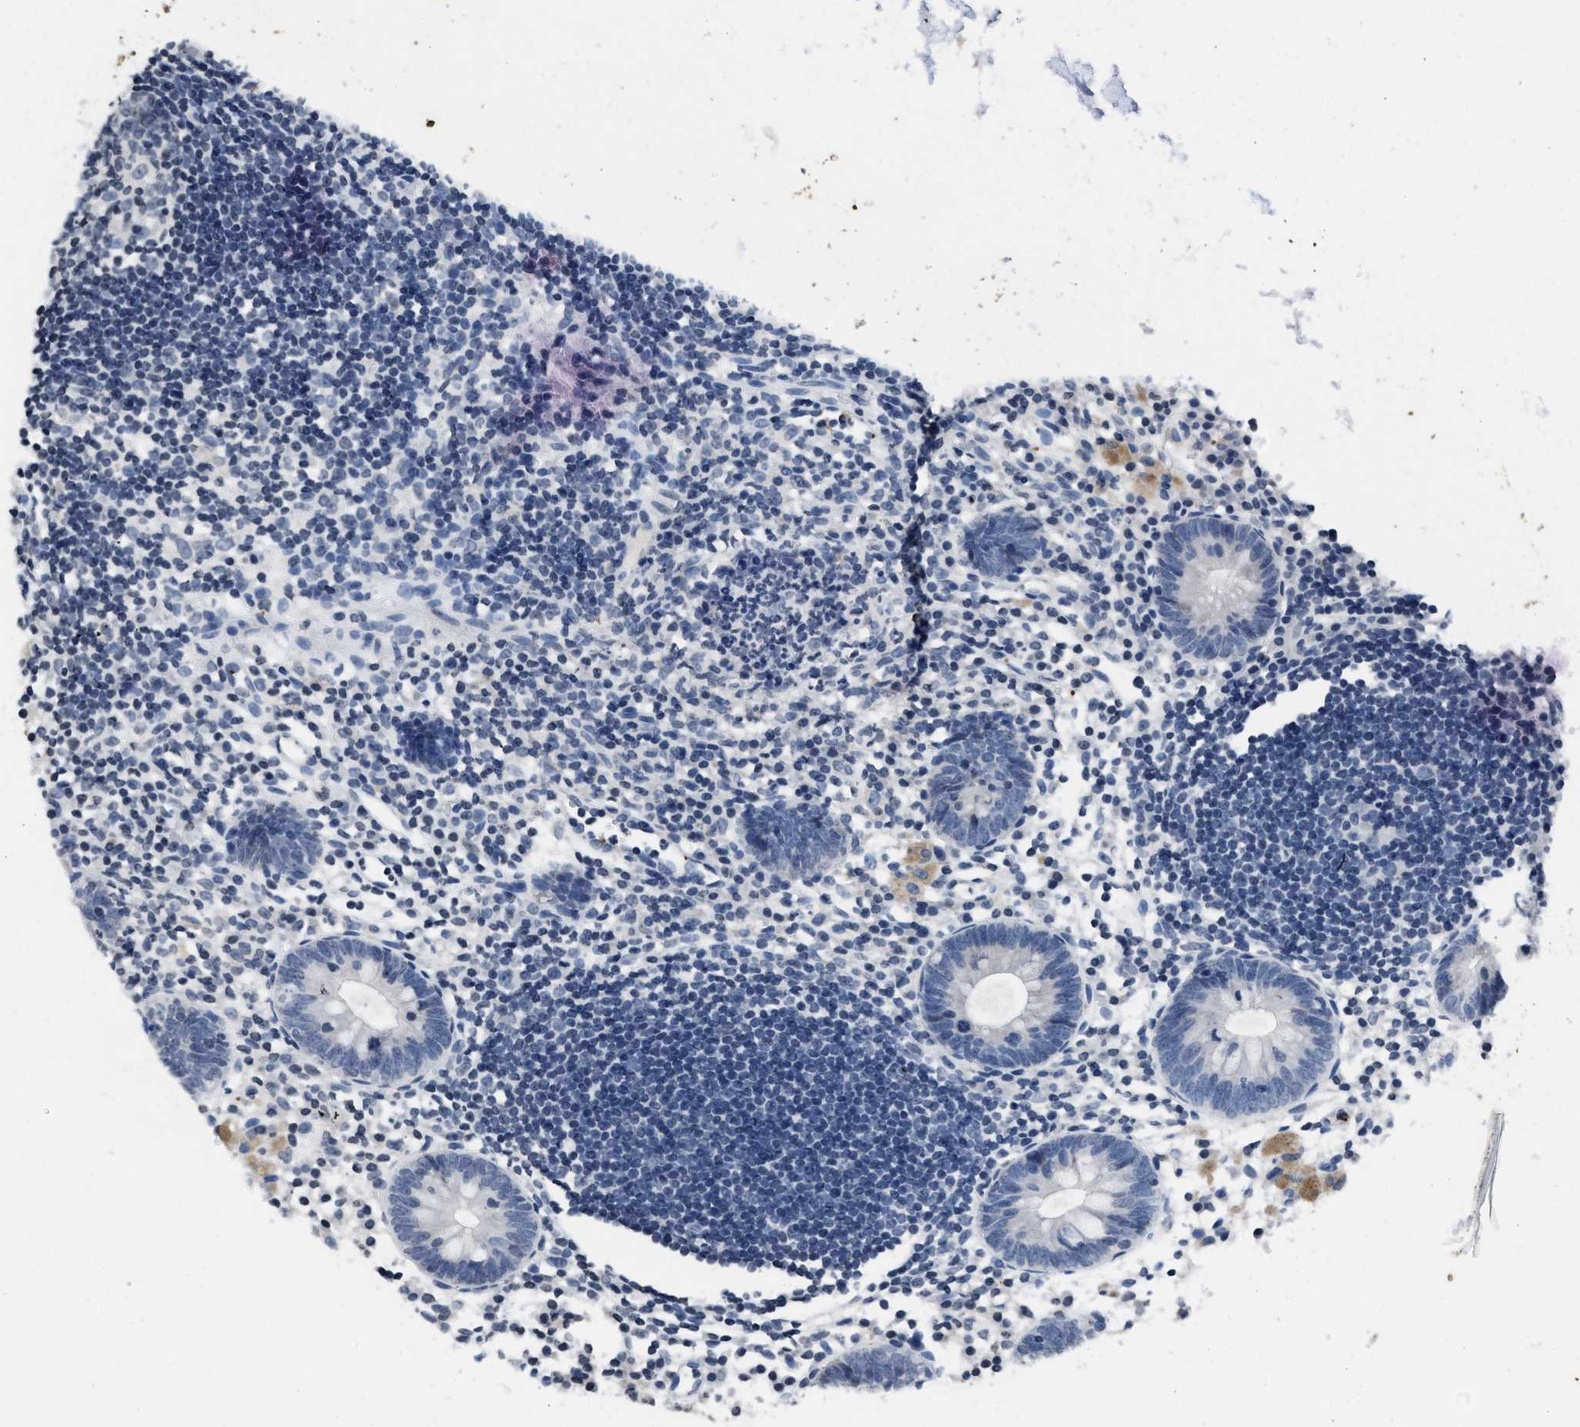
{"staining": {"intensity": "negative", "quantity": "none", "location": "none"}, "tissue": "appendix", "cell_type": "Glandular cells", "image_type": "normal", "snomed": [{"axis": "morphology", "description": "Normal tissue, NOS"}, {"axis": "topography", "description": "Appendix"}], "caption": "The IHC micrograph has no significant expression in glandular cells of appendix.", "gene": "ITGA2B", "patient": {"sex": "female", "age": 20}}